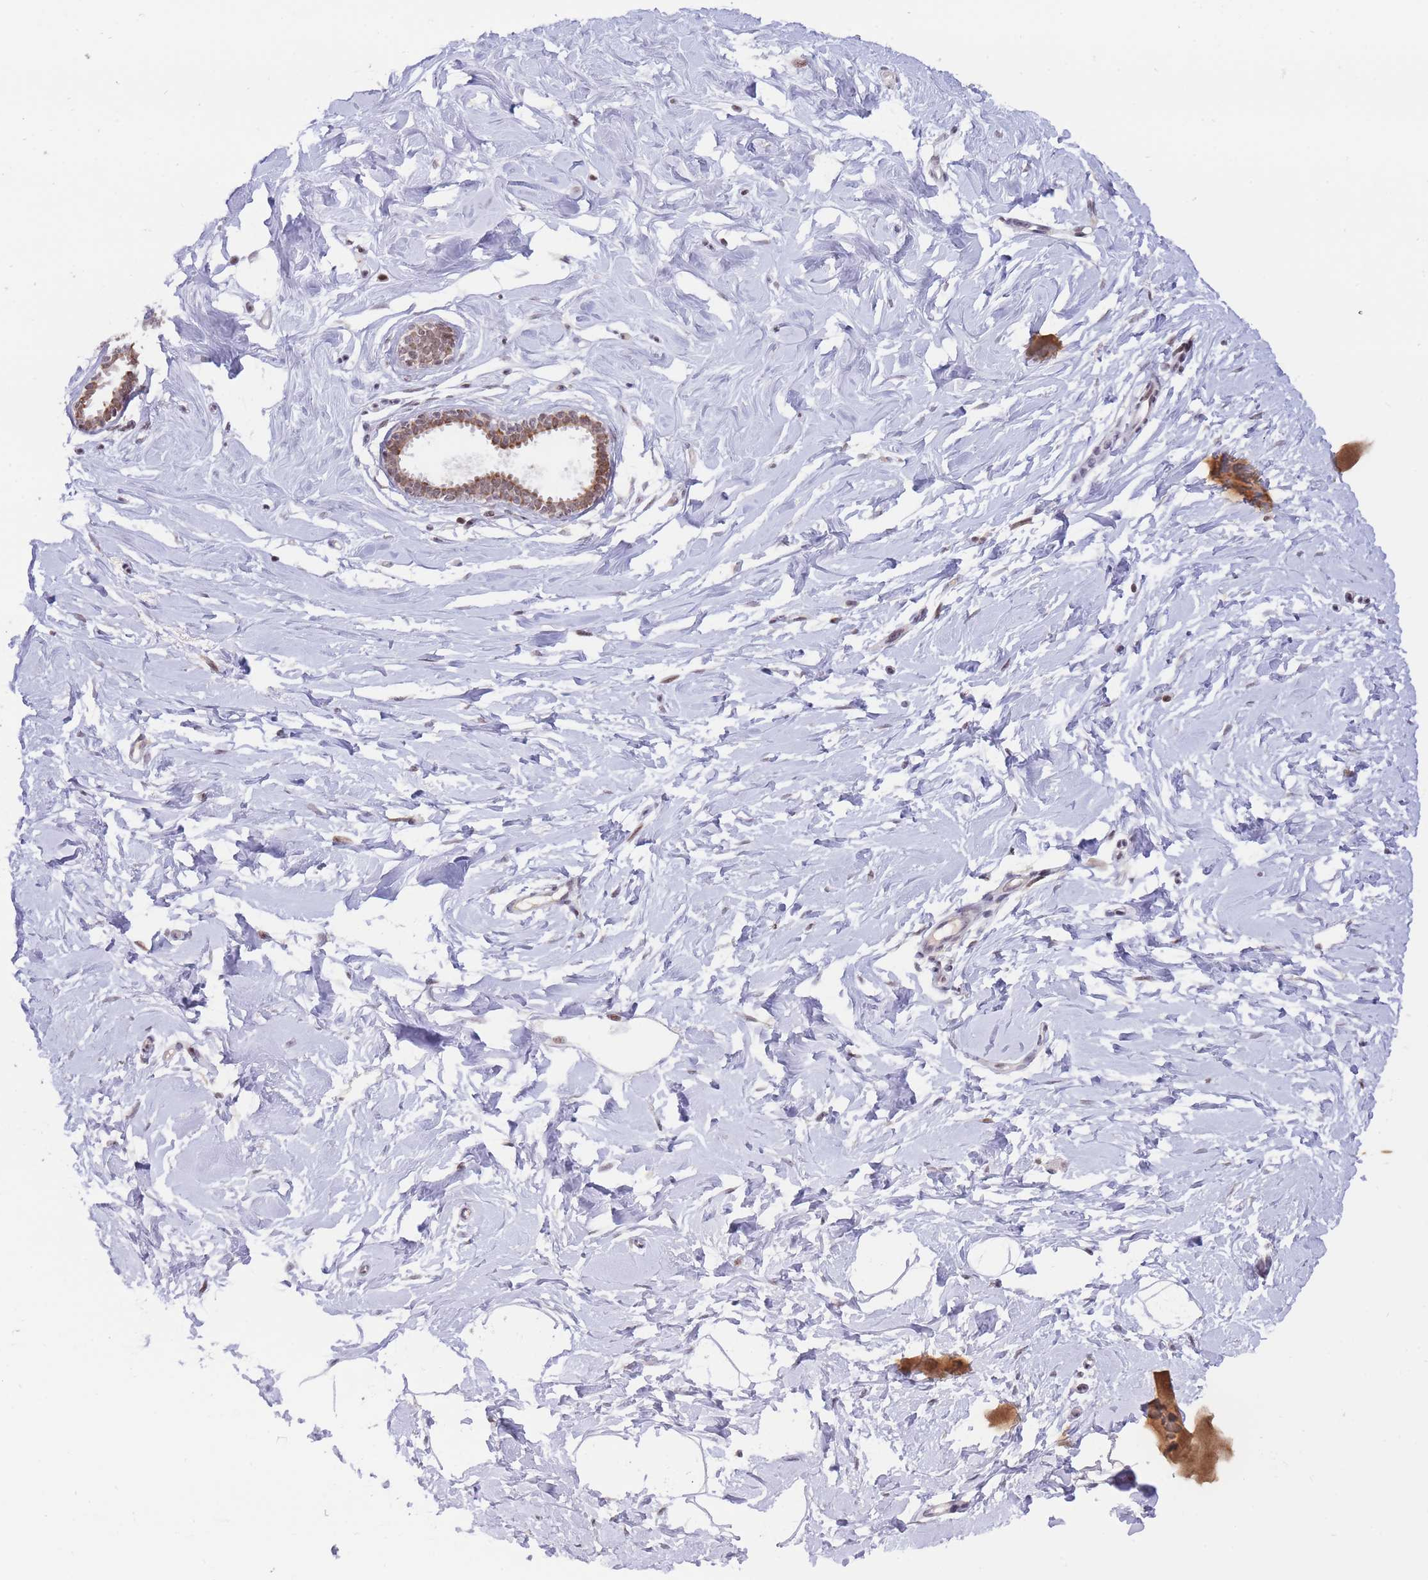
{"staining": {"intensity": "negative", "quantity": "none", "location": "none"}, "tissue": "breast", "cell_type": "Adipocytes", "image_type": "normal", "snomed": [{"axis": "morphology", "description": "Normal tissue, NOS"}, {"axis": "topography", "description": "Breast"}], "caption": "Immunohistochemistry (IHC) histopathology image of normal breast stained for a protein (brown), which shows no expression in adipocytes.", "gene": "TARBP2", "patient": {"sex": "female", "age": 23}}